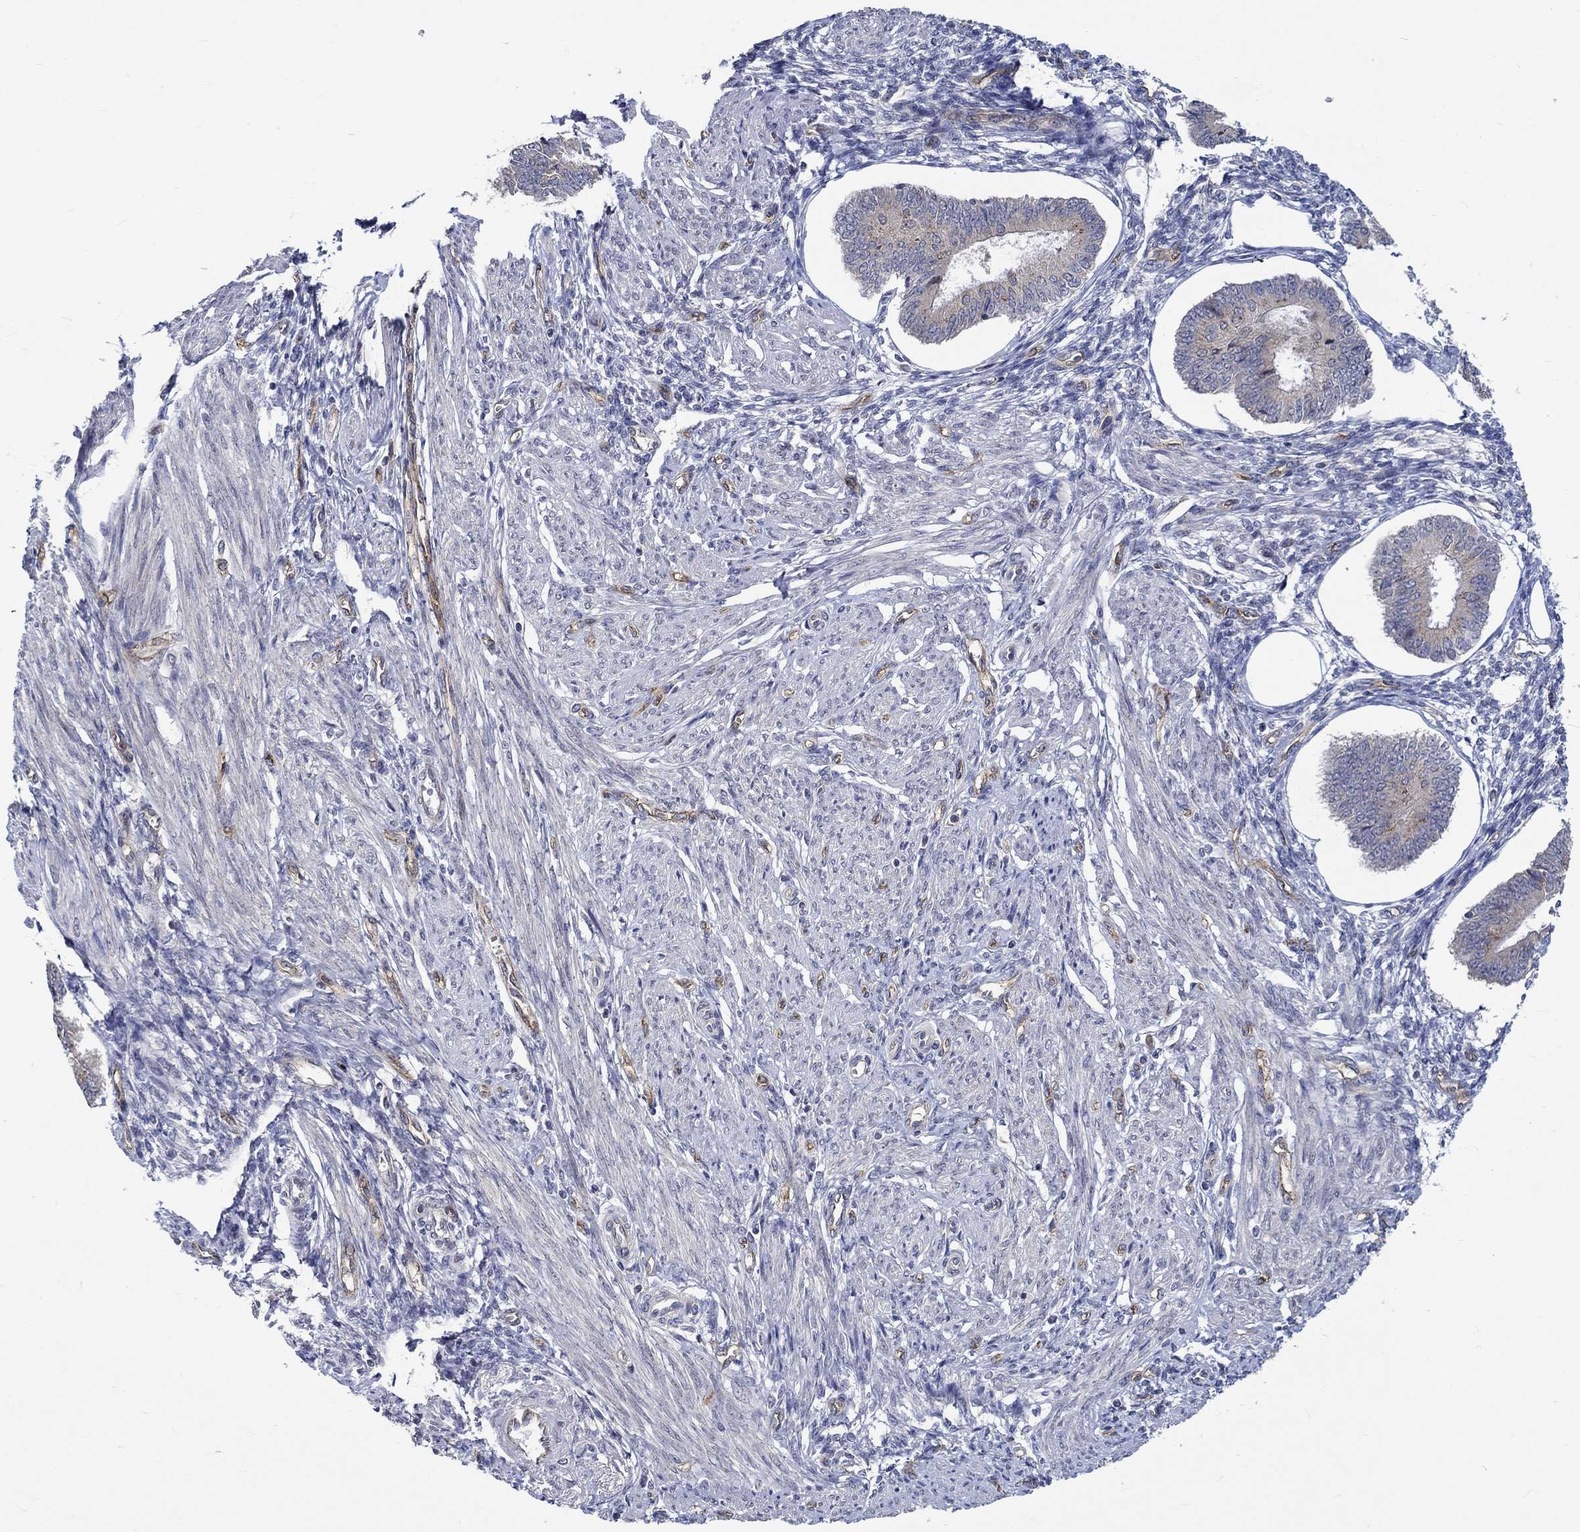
{"staining": {"intensity": "negative", "quantity": "none", "location": "none"}, "tissue": "endometrium", "cell_type": "Cells in endometrial stroma", "image_type": "normal", "snomed": [{"axis": "morphology", "description": "Normal tissue, NOS"}, {"axis": "topography", "description": "Endometrium"}], "caption": "This histopathology image is of normal endometrium stained with IHC to label a protein in brown with the nuclei are counter-stained blue. There is no staining in cells in endometrial stroma. (DAB (3,3'-diaminobenzidine) immunohistochemistry (IHC) visualized using brightfield microscopy, high magnification).", "gene": "GJA5", "patient": {"sex": "female", "age": 42}}